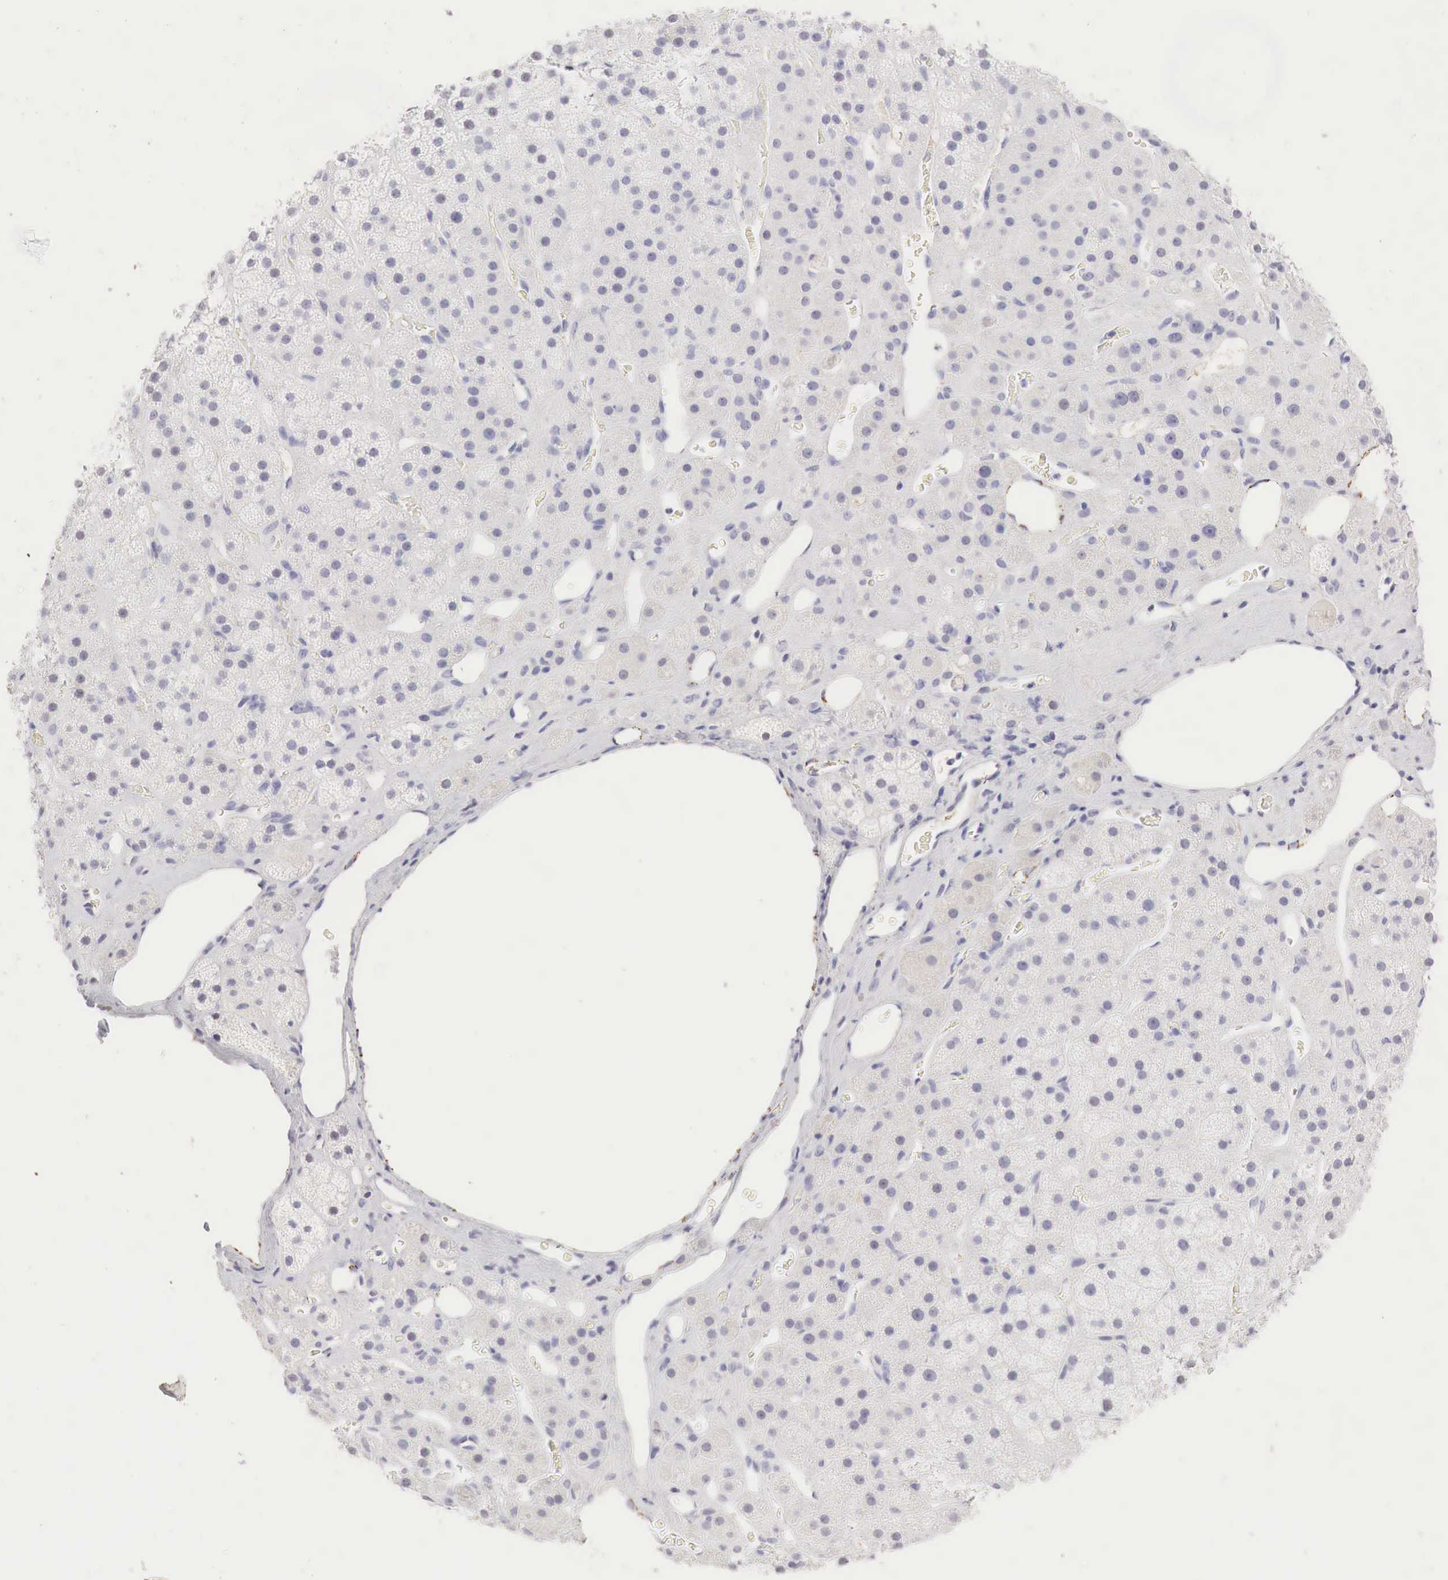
{"staining": {"intensity": "negative", "quantity": "none", "location": "none"}, "tissue": "adrenal gland", "cell_type": "Glandular cells", "image_type": "normal", "snomed": [{"axis": "morphology", "description": "Normal tissue, NOS"}, {"axis": "topography", "description": "Adrenal gland"}], "caption": "This image is of normal adrenal gland stained with immunohistochemistry to label a protein in brown with the nuclei are counter-stained blue. There is no positivity in glandular cells.", "gene": "OTC", "patient": {"sex": "male", "age": 57}}